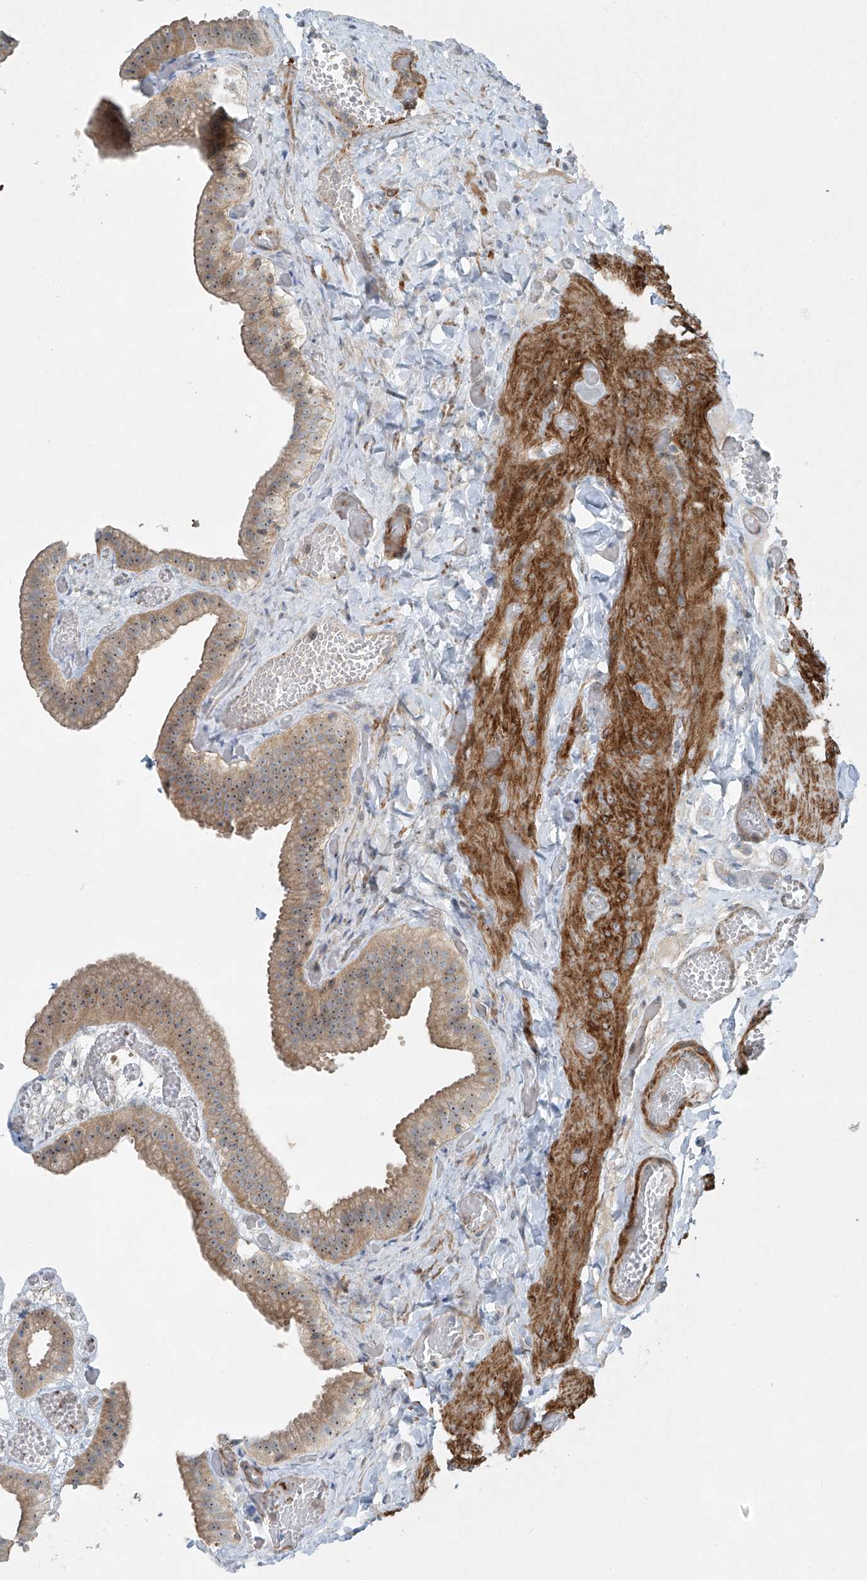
{"staining": {"intensity": "weak", "quantity": "25%-75%", "location": "cytoplasmic/membranous,nuclear"}, "tissue": "gallbladder", "cell_type": "Glandular cells", "image_type": "normal", "snomed": [{"axis": "morphology", "description": "Normal tissue, NOS"}, {"axis": "topography", "description": "Gallbladder"}], "caption": "Protein expression analysis of unremarkable gallbladder reveals weak cytoplasmic/membranous,nuclear expression in approximately 25%-75% of glandular cells.", "gene": "PPCS", "patient": {"sex": "female", "age": 64}}